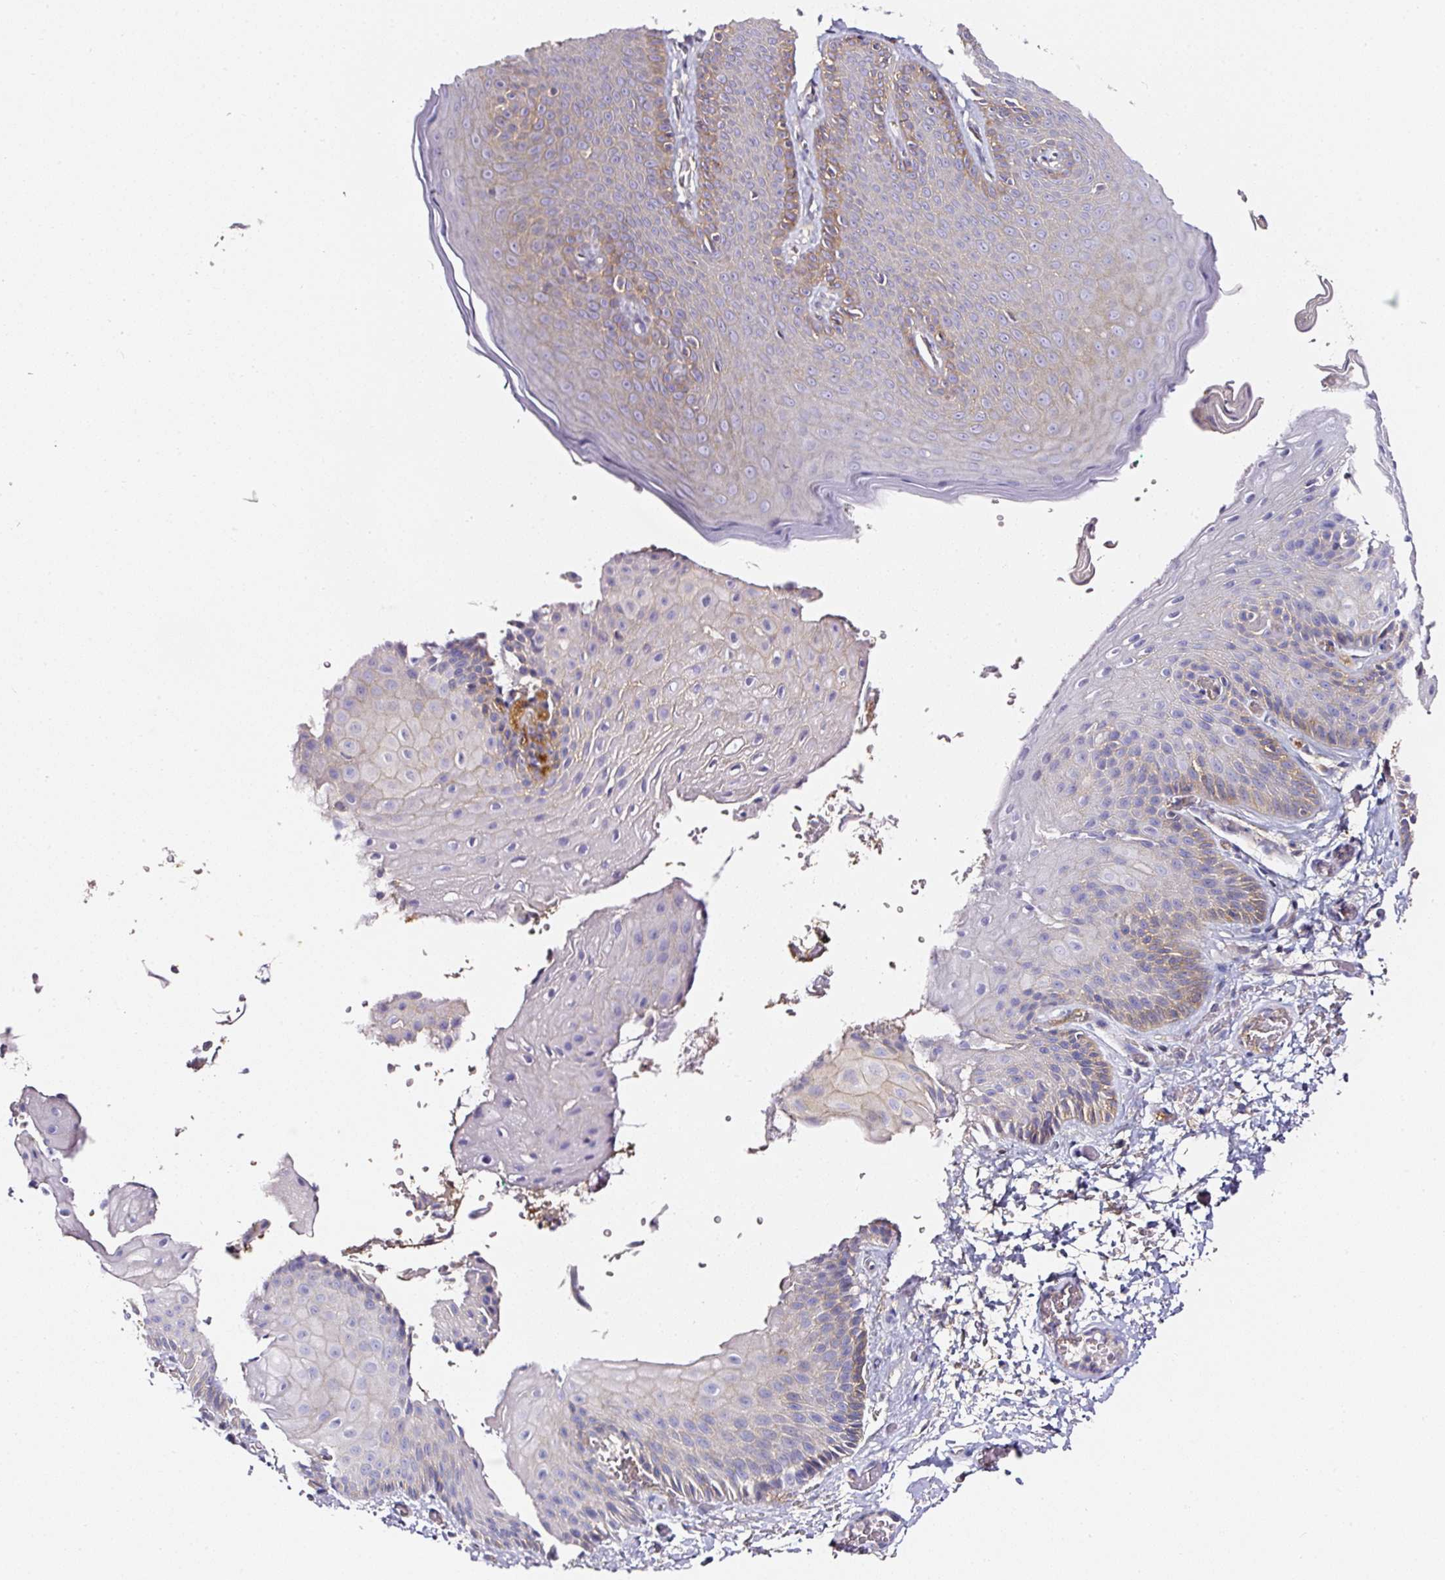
{"staining": {"intensity": "moderate", "quantity": "<25%", "location": "cytoplasmic/membranous"}, "tissue": "skin", "cell_type": "Epidermal cells", "image_type": "normal", "snomed": [{"axis": "morphology", "description": "Normal tissue, NOS"}, {"axis": "morphology", "description": "Hemorrhoids"}, {"axis": "morphology", "description": "Inflammation, NOS"}, {"axis": "topography", "description": "Anal"}], "caption": "Brown immunohistochemical staining in benign human skin displays moderate cytoplasmic/membranous staining in about <25% of epidermal cells.", "gene": "CD47", "patient": {"sex": "male", "age": 60}}